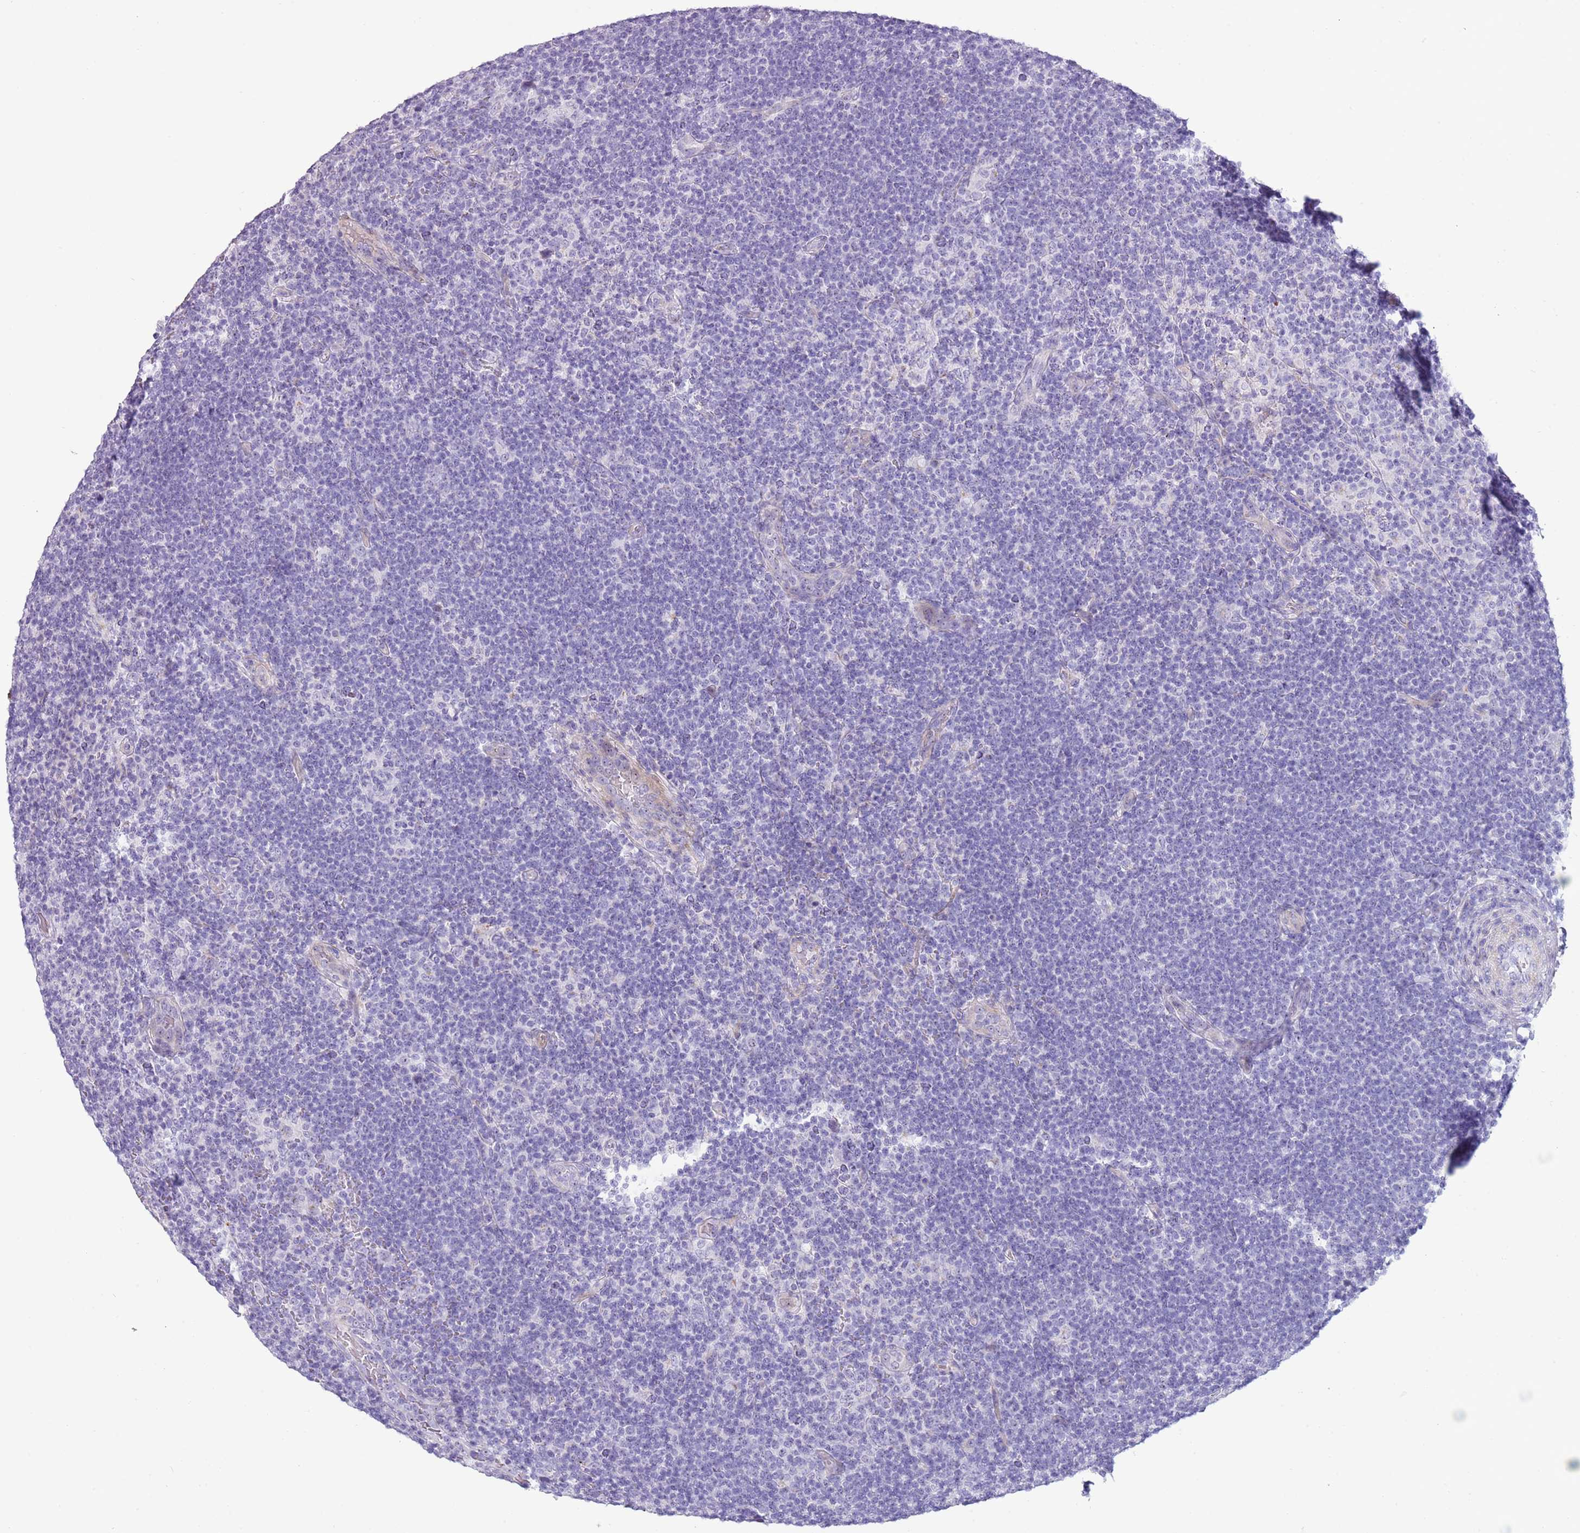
{"staining": {"intensity": "negative", "quantity": "none", "location": "none"}, "tissue": "lymphoma", "cell_type": "Tumor cells", "image_type": "cancer", "snomed": [{"axis": "morphology", "description": "Hodgkin's disease, NOS"}, {"axis": "topography", "description": "Lymph node"}], "caption": "Tumor cells show no significant staining in Hodgkin's disease. Brightfield microscopy of immunohistochemistry (IHC) stained with DAB (3,3'-diaminobenzidine) (brown) and hematoxylin (blue), captured at high magnification.", "gene": "NBPF6", "patient": {"sex": "female", "age": 57}}